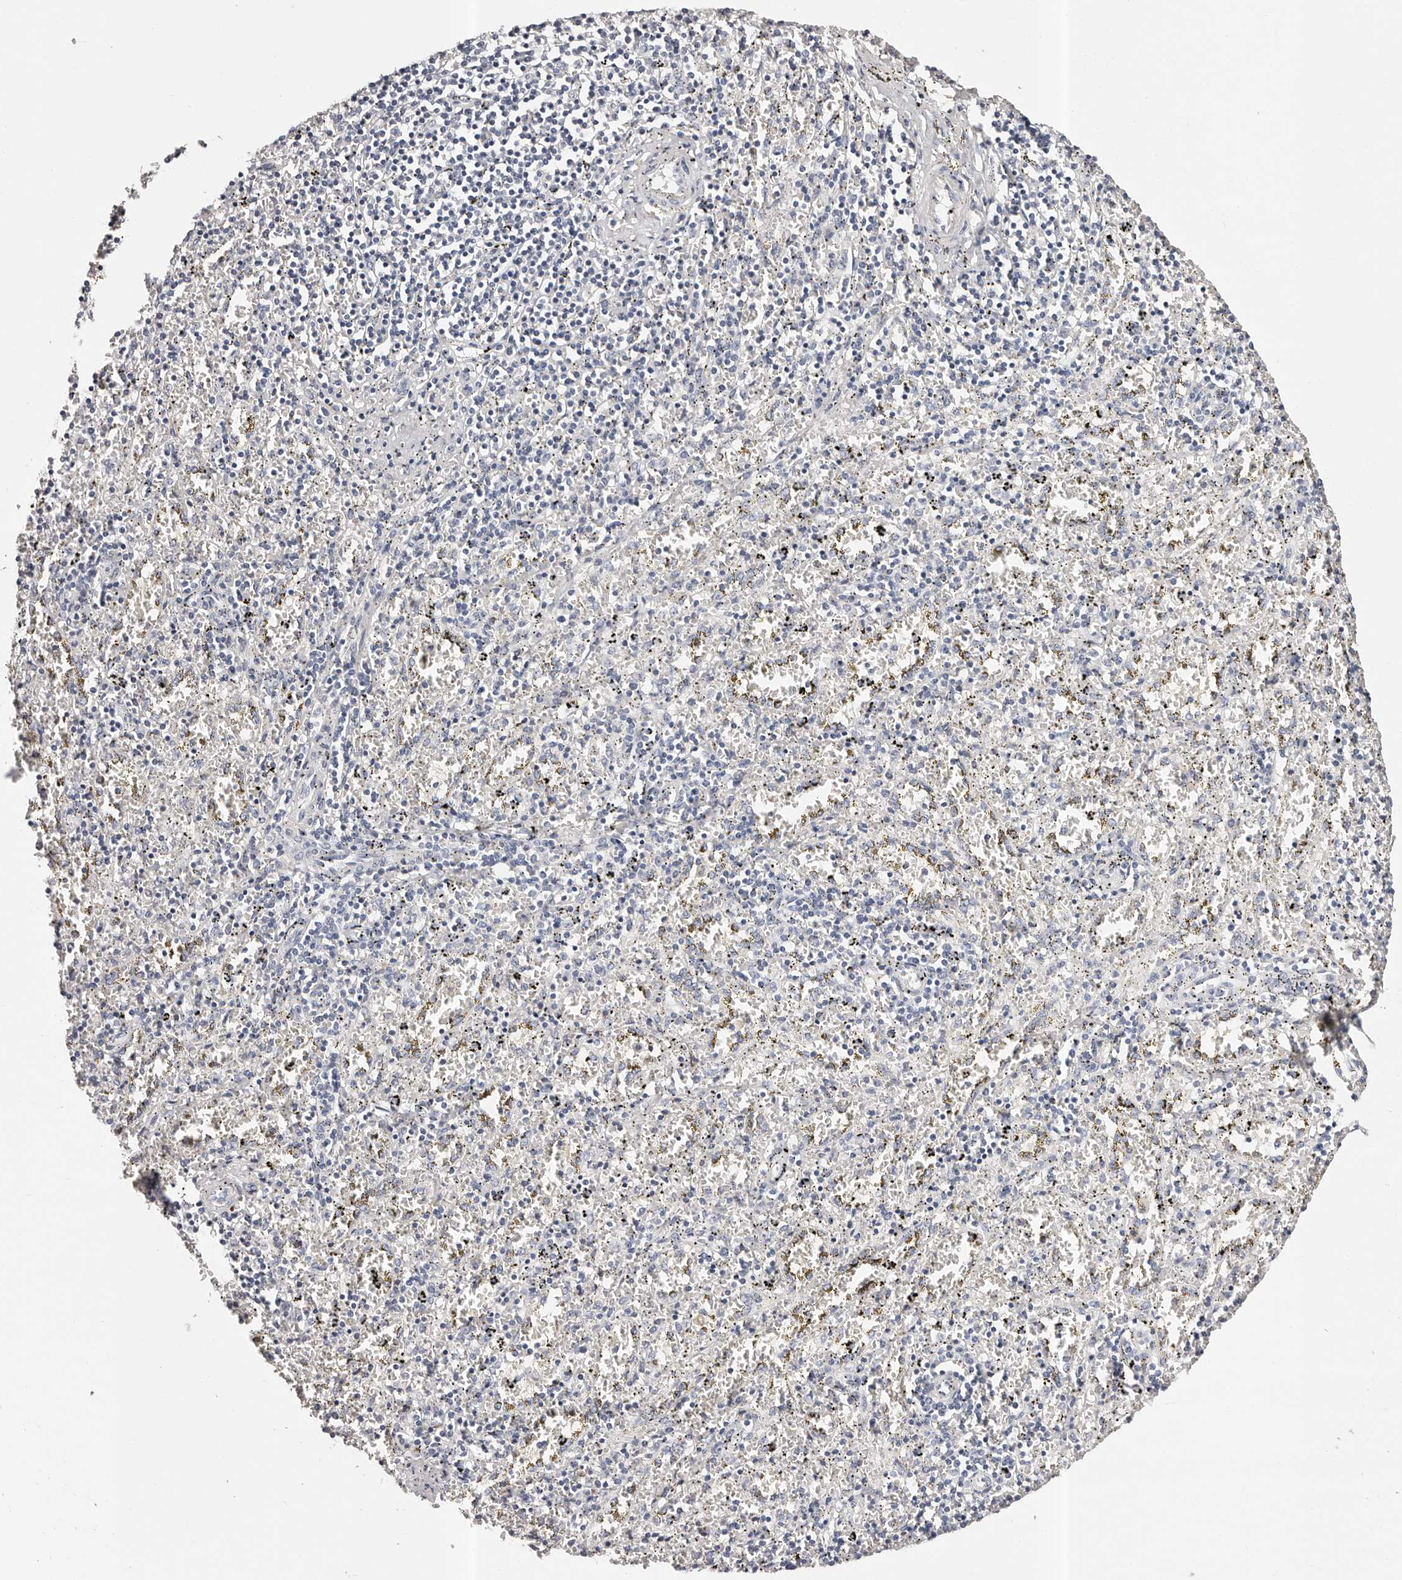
{"staining": {"intensity": "negative", "quantity": "none", "location": "none"}, "tissue": "spleen", "cell_type": "Cells in red pulp", "image_type": "normal", "snomed": [{"axis": "morphology", "description": "Normal tissue, NOS"}, {"axis": "topography", "description": "Spleen"}], "caption": "The histopathology image reveals no staining of cells in red pulp in unremarkable spleen.", "gene": "ROM1", "patient": {"sex": "male", "age": 11}}